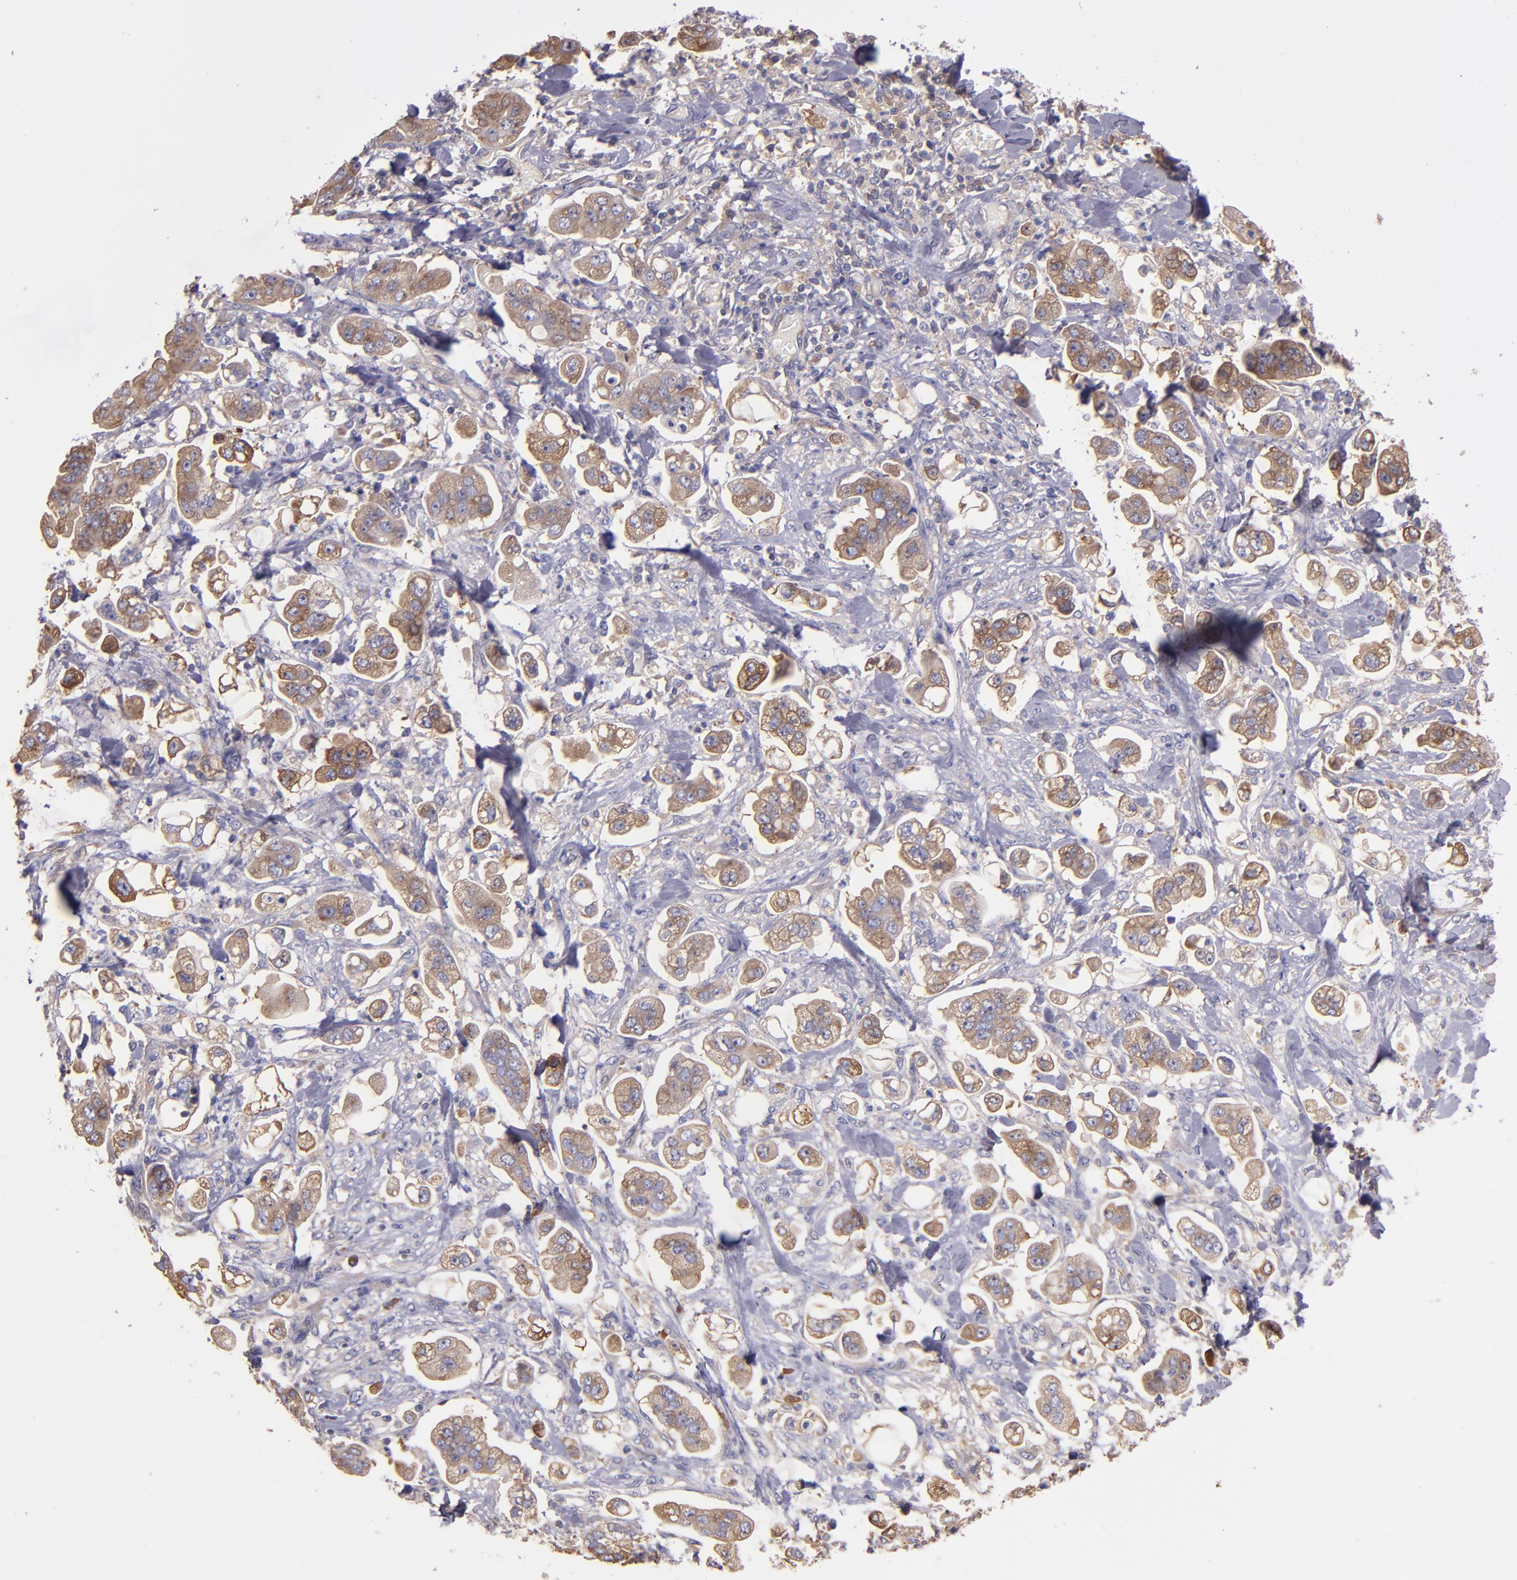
{"staining": {"intensity": "weak", "quantity": ">75%", "location": "cytoplasmic/membranous"}, "tissue": "stomach cancer", "cell_type": "Tumor cells", "image_type": "cancer", "snomed": [{"axis": "morphology", "description": "Adenocarcinoma, NOS"}, {"axis": "topography", "description": "Stomach"}], "caption": "Approximately >75% of tumor cells in stomach adenocarcinoma demonstrate weak cytoplasmic/membranous protein staining as visualized by brown immunohistochemical staining.", "gene": "CARS1", "patient": {"sex": "male", "age": 62}}